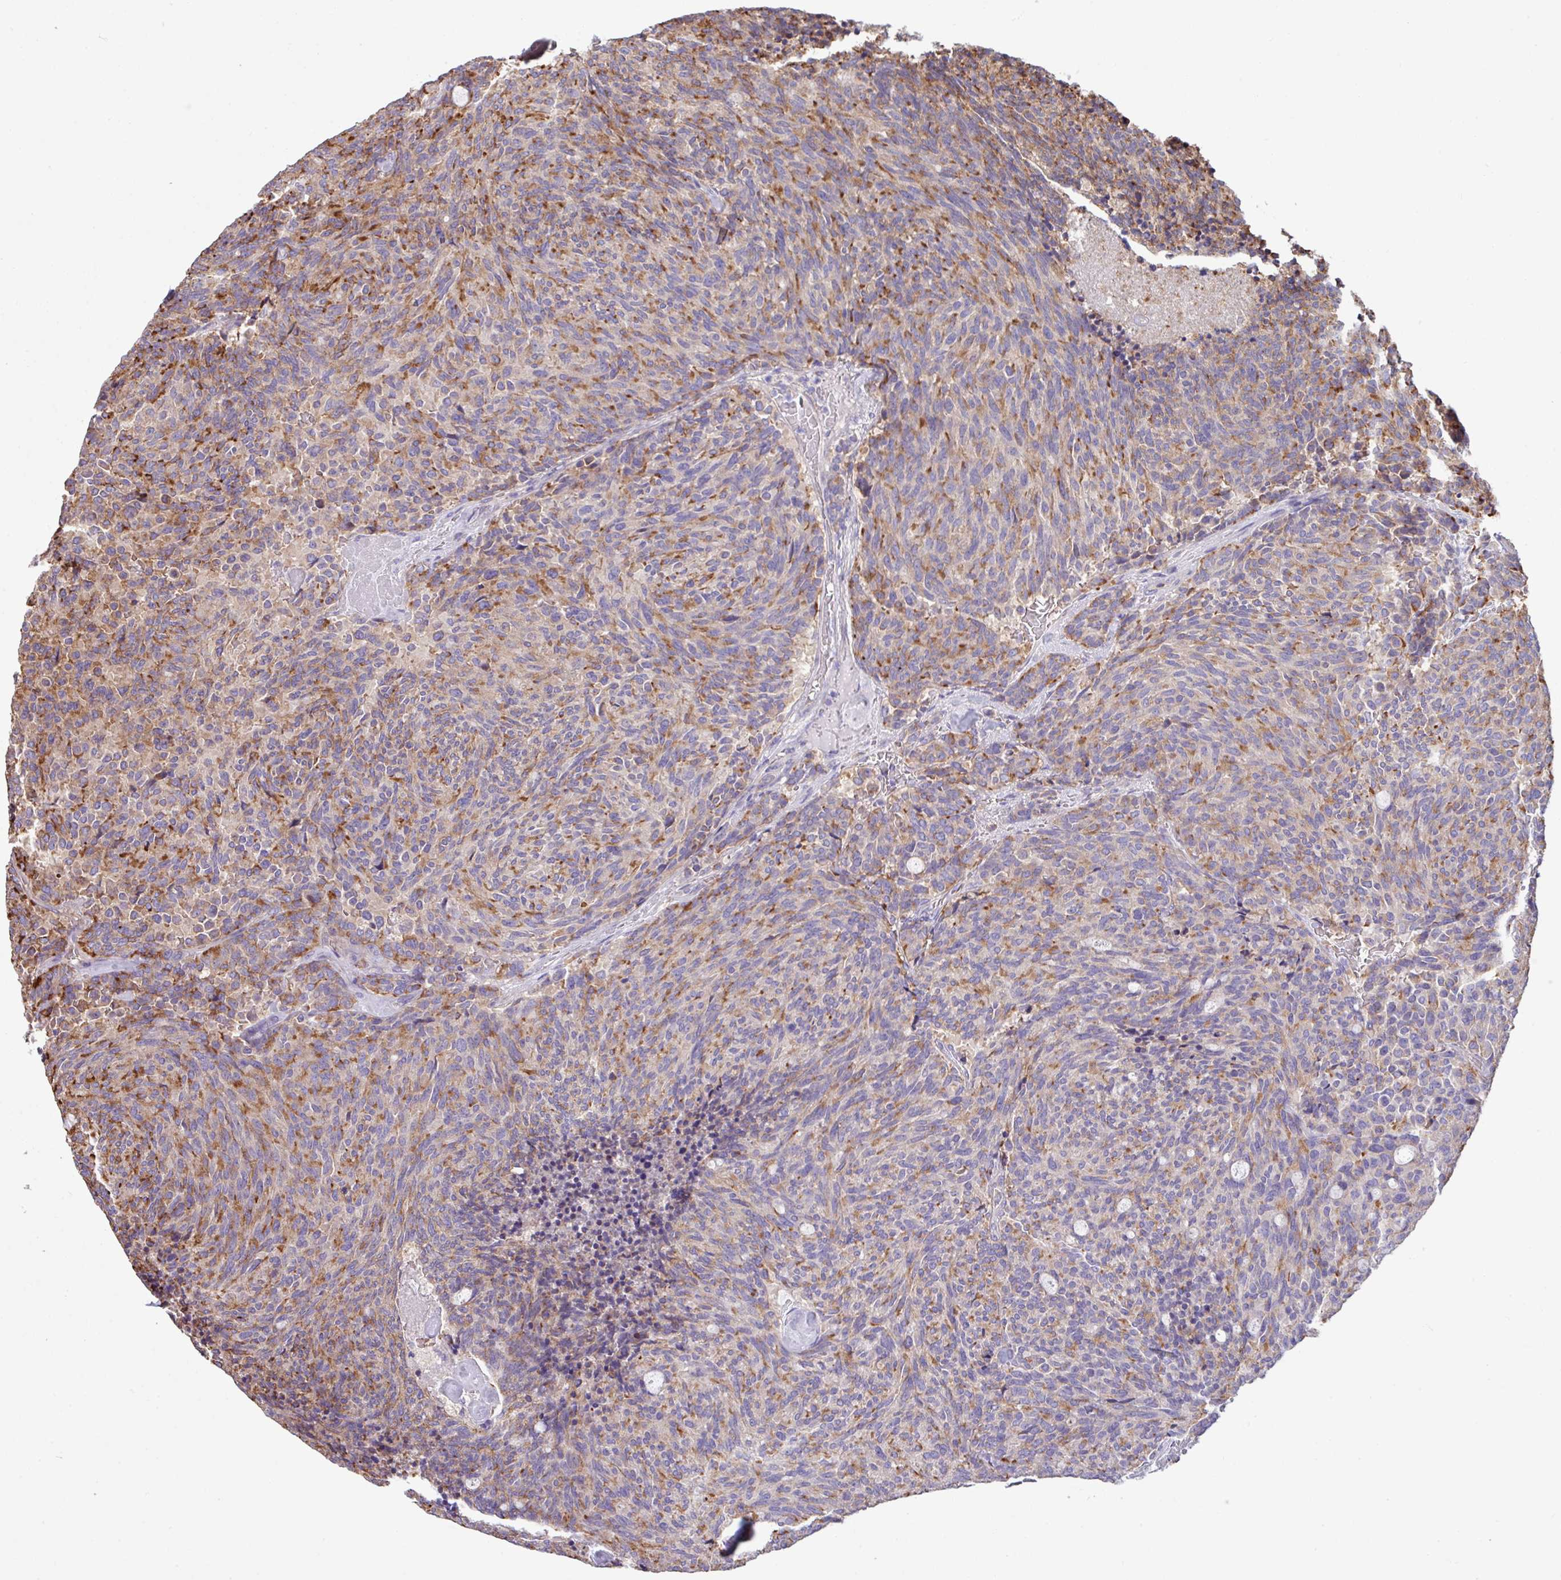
{"staining": {"intensity": "moderate", "quantity": "25%-75%", "location": "cytoplasmic/membranous"}, "tissue": "carcinoid", "cell_type": "Tumor cells", "image_type": "cancer", "snomed": [{"axis": "morphology", "description": "Carcinoid, malignant, NOS"}, {"axis": "topography", "description": "Pancreas"}], "caption": "This is an image of IHC staining of carcinoid, which shows moderate expression in the cytoplasmic/membranous of tumor cells.", "gene": "PPM1J", "patient": {"sex": "female", "age": 54}}